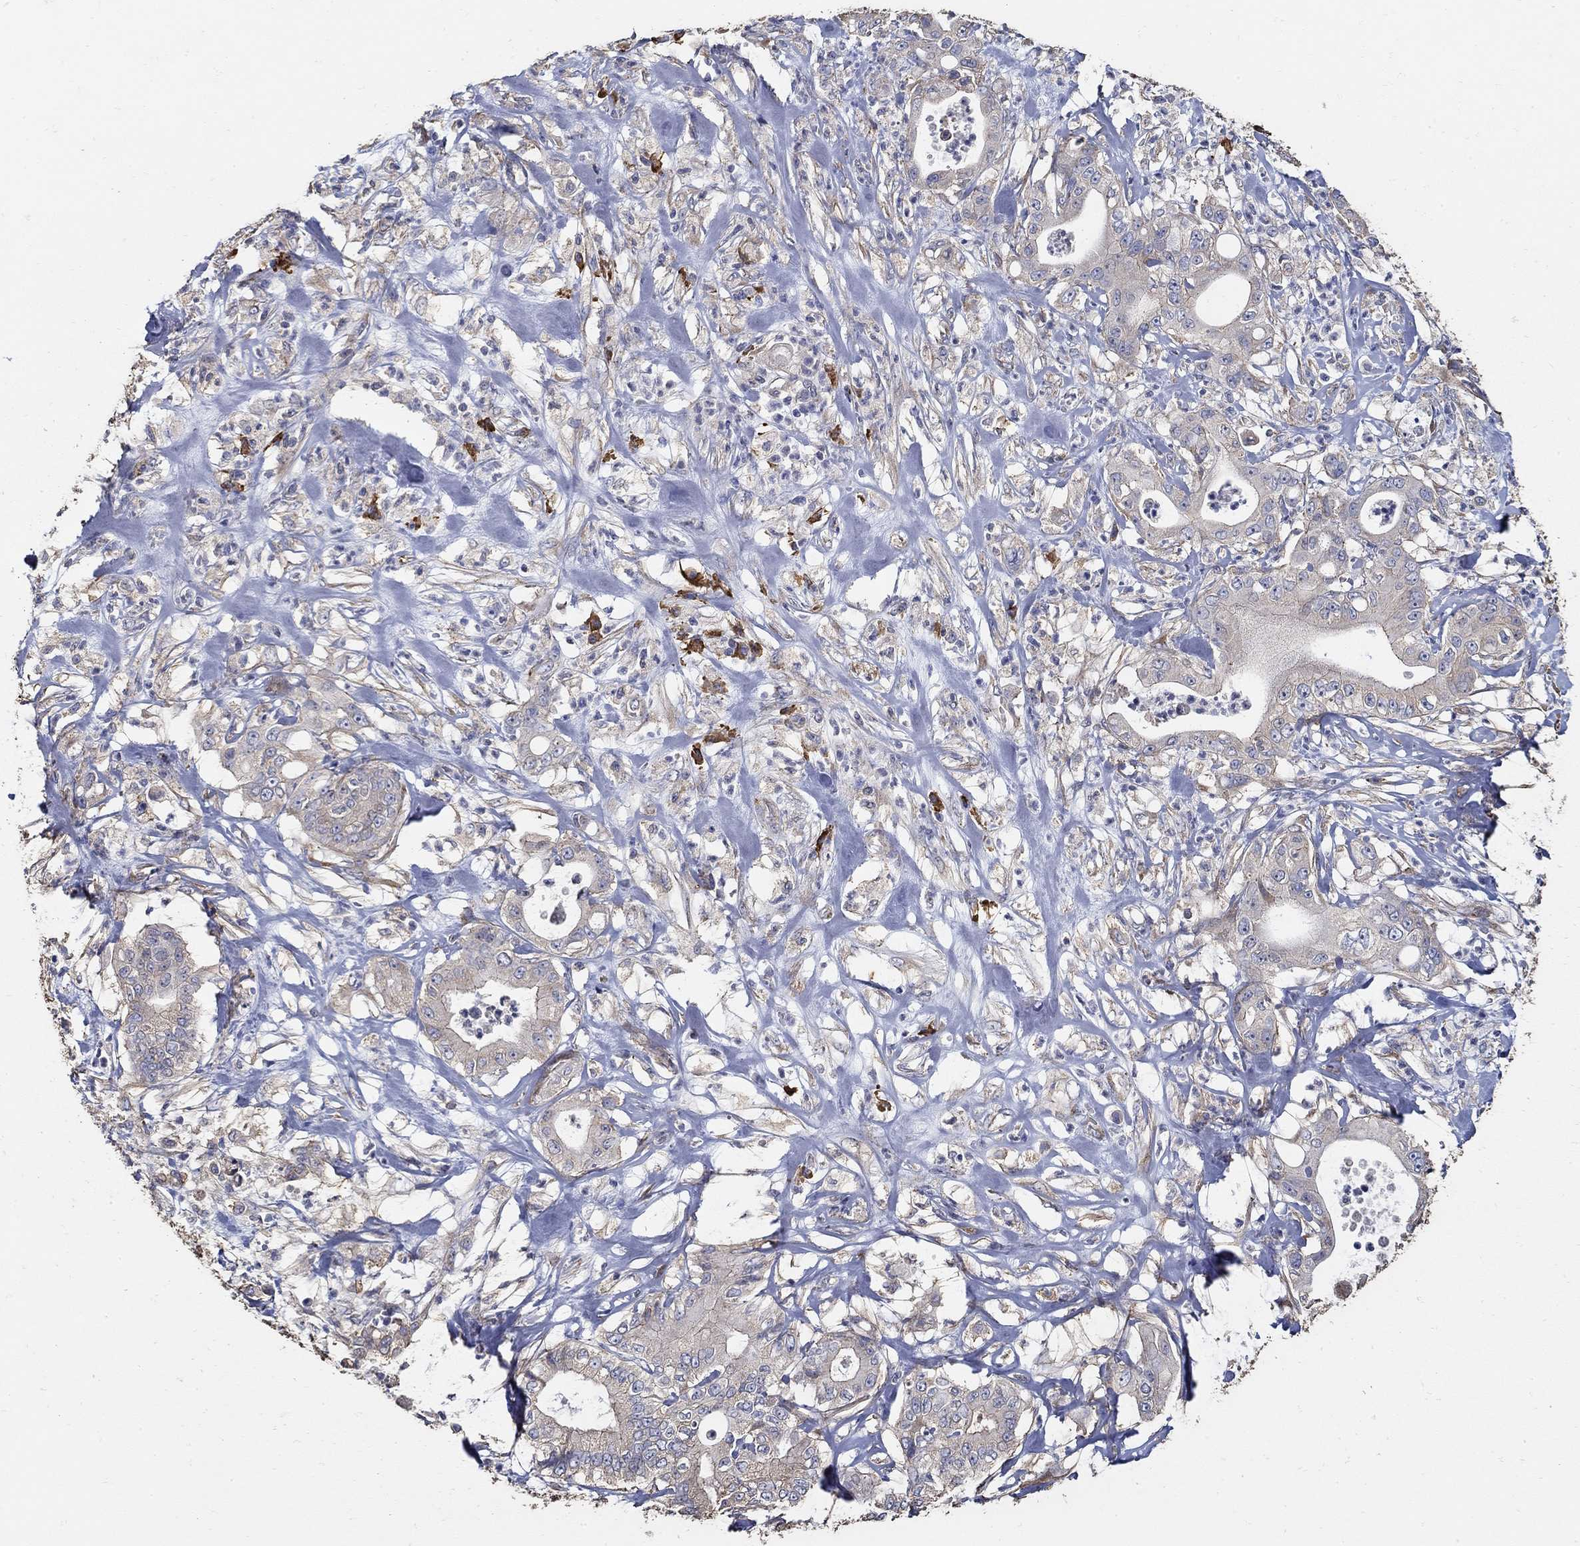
{"staining": {"intensity": "weak", "quantity": "25%-75%", "location": "cytoplasmic/membranous"}, "tissue": "pancreatic cancer", "cell_type": "Tumor cells", "image_type": "cancer", "snomed": [{"axis": "morphology", "description": "Adenocarcinoma, NOS"}, {"axis": "topography", "description": "Pancreas"}], "caption": "An image of pancreatic cancer stained for a protein demonstrates weak cytoplasmic/membranous brown staining in tumor cells.", "gene": "EMILIN3", "patient": {"sex": "male", "age": 71}}